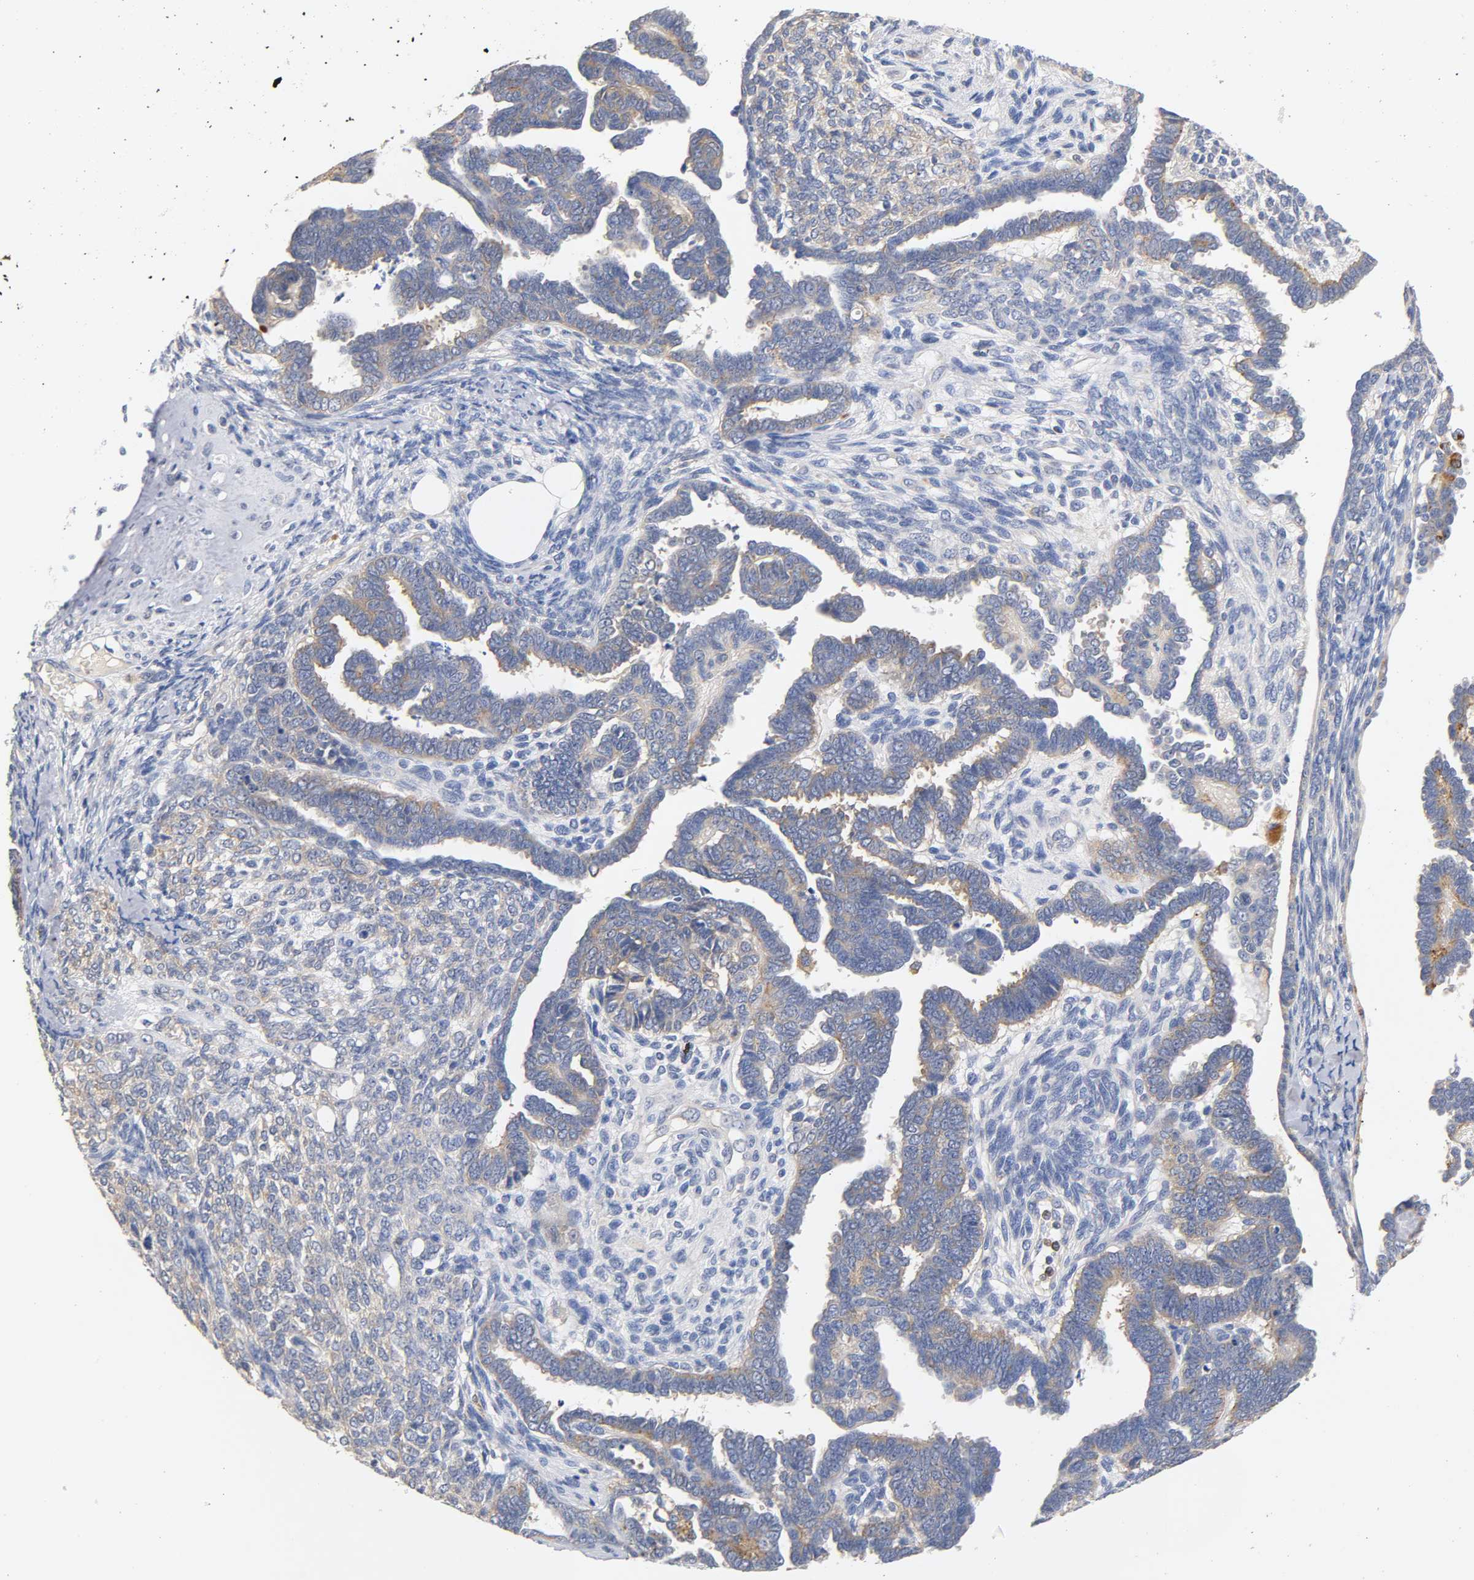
{"staining": {"intensity": "moderate", "quantity": "25%-75%", "location": "cytoplasmic/membranous"}, "tissue": "endometrial cancer", "cell_type": "Tumor cells", "image_type": "cancer", "snomed": [{"axis": "morphology", "description": "Neoplasm, malignant, NOS"}, {"axis": "topography", "description": "Endometrium"}], "caption": "Immunohistochemical staining of human endometrial malignant neoplasm reveals medium levels of moderate cytoplasmic/membranous protein staining in about 25%-75% of tumor cells.", "gene": "SEMA5A", "patient": {"sex": "female", "age": 74}}